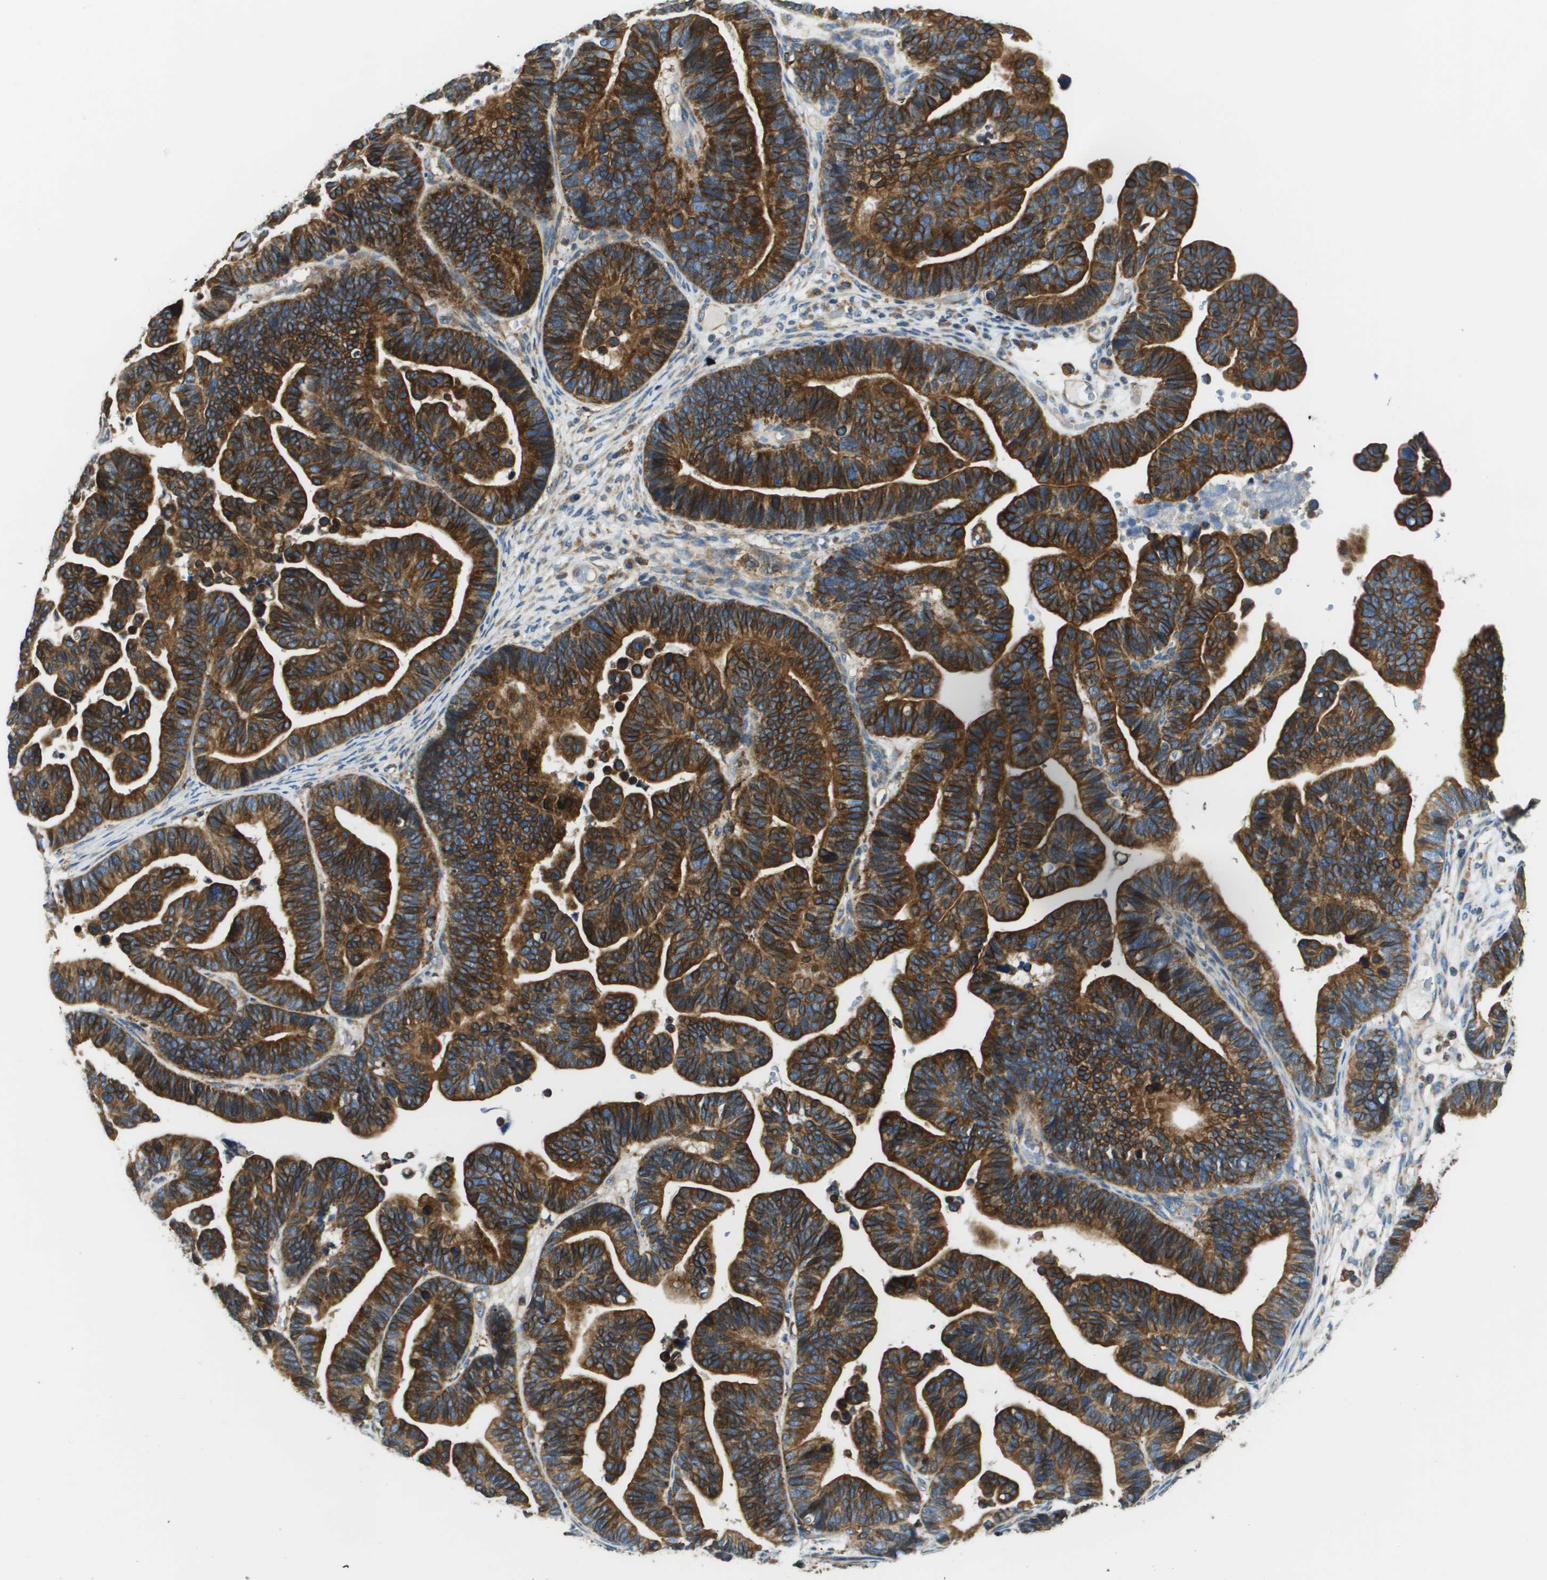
{"staining": {"intensity": "strong", "quantity": ">75%", "location": "cytoplasmic/membranous"}, "tissue": "ovarian cancer", "cell_type": "Tumor cells", "image_type": "cancer", "snomed": [{"axis": "morphology", "description": "Cystadenocarcinoma, serous, NOS"}, {"axis": "topography", "description": "Ovary"}], "caption": "Human ovarian cancer (serous cystadenocarcinoma) stained with a protein marker demonstrates strong staining in tumor cells.", "gene": "CNPY3", "patient": {"sex": "female", "age": 56}}